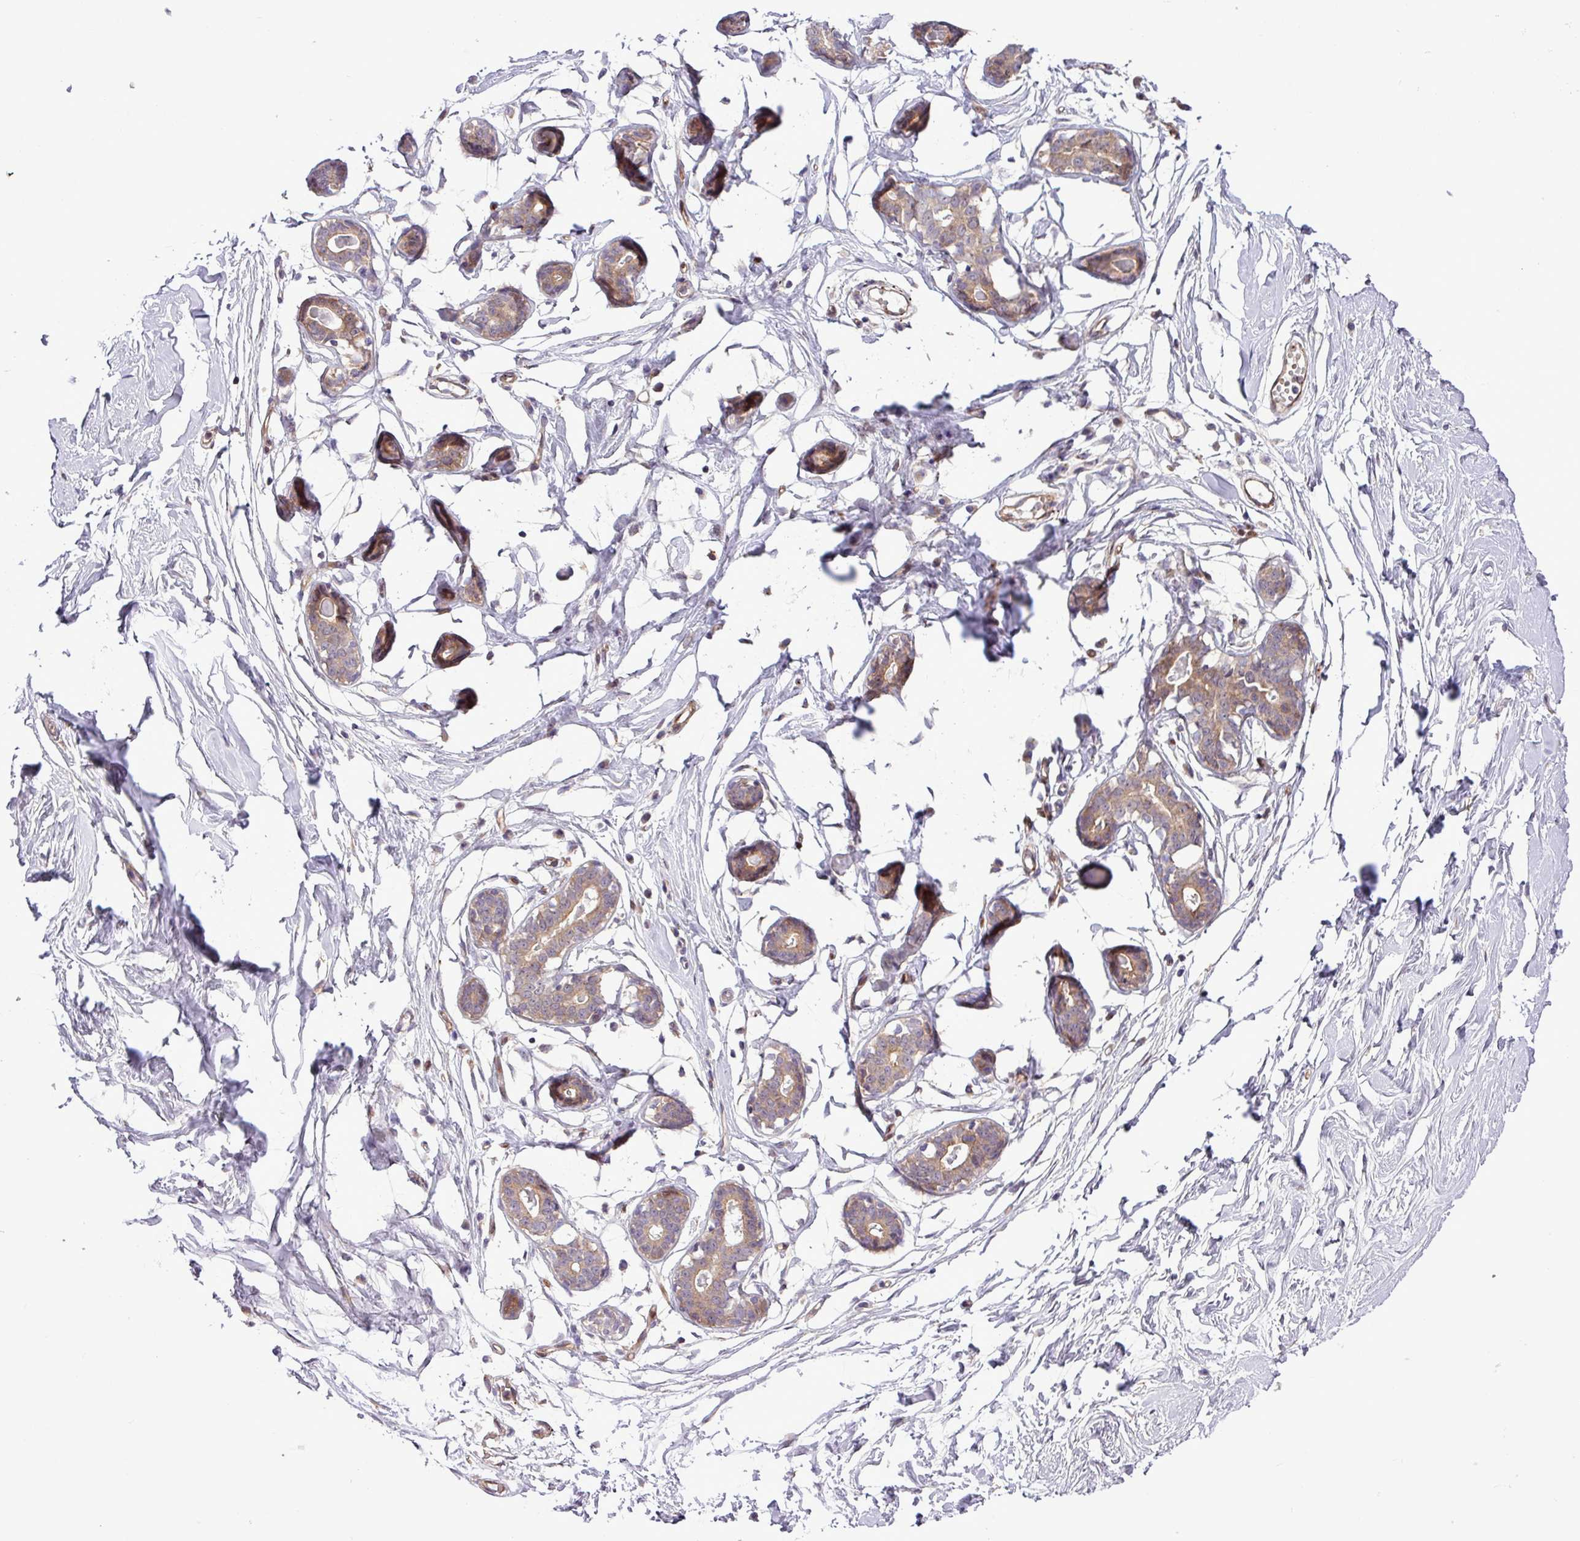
{"staining": {"intensity": "negative", "quantity": "none", "location": "none"}, "tissue": "breast", "cell_type": "Adipocytes", "image_type": "normal", "snomed": [{"axis": "morphology", "description": "Normal tissue, NOS"}, {"axis": "morphology", "description": "Adenoma, NOS"}, {"axis": "topography", "description": "Breast"}], "caption": "Breast stained for a protein using immunohistochemistry (IHC) demonstrates no expression adipocytes.", "gene": "CARHSP1", "patient": {"sex": "female", "age": 23}}